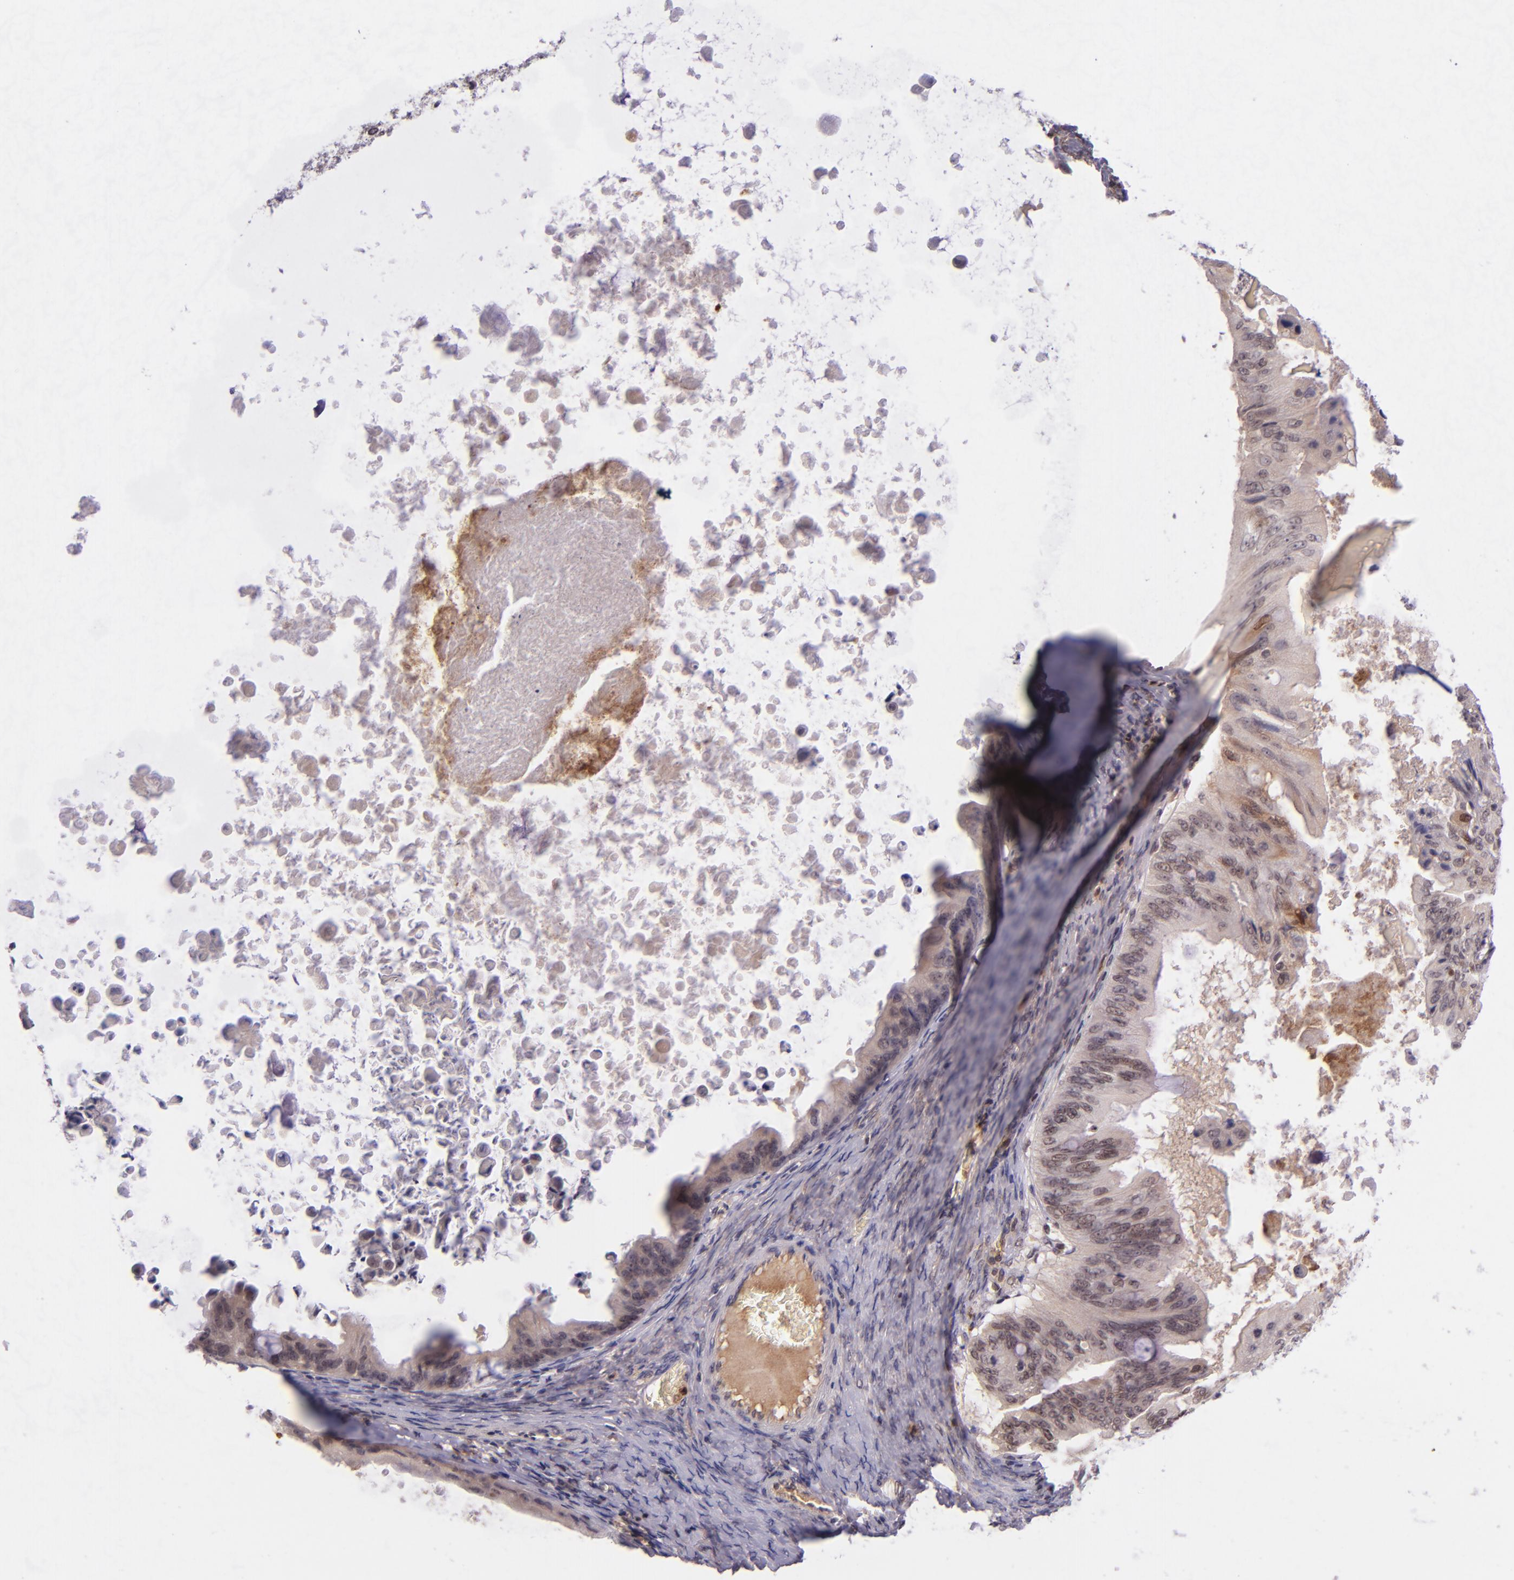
{"staining": {"intensity": "weak", "quantity": "25%-75%", "location": "cytoplasmic/membranous"}, "tissue": "ovarian cancer", "cell_type": "Tumor cells", "image_type": "cancer", "snomed": [{"axis": "morphology", "description": "Cystadenocarcinoma, mucinous, NOS"}, {"axis": "topography", "description": "Ovary"}], "caption": "DAB immunohistochemical staining of ovarian cancer (mucinous cystadenocarcinoma) shows weak cytoplasmic/membranous protein positivity in about 25%-75% of tumor cells.", "gene": "SELL", "patient": {"sex": "female", "age": 37}}